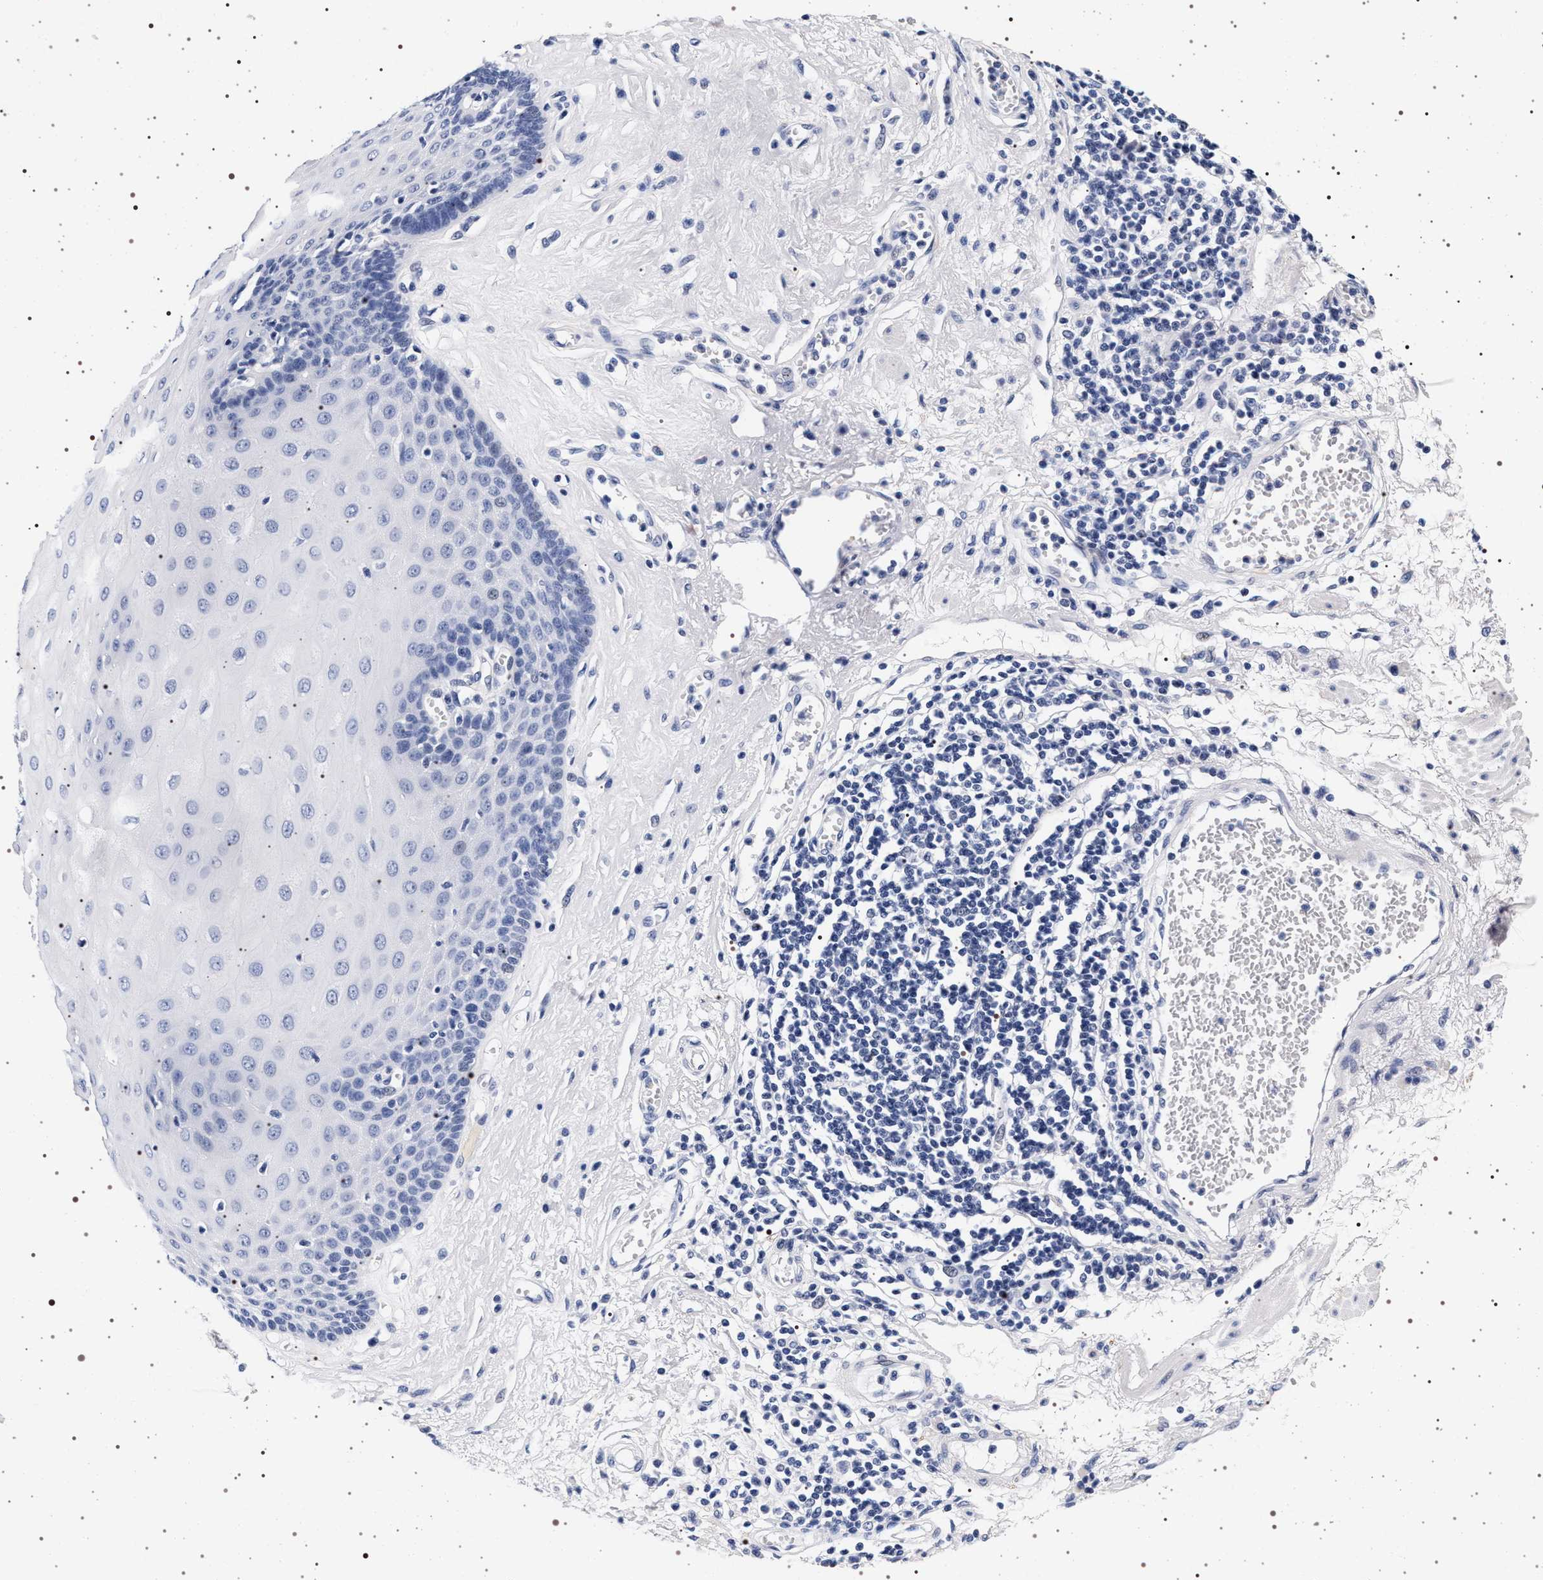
{"staining": {"intensity": "negative", "quantity": "none", "location": "none"}, "tissue": "esophagus", "cell_type": "Squamous epithelial cells", "image_type": "normal", "snomed": [{"axis": "morphology", "description": "Normal tissue, NOS"}, {"axis": "morphology", "description": "Squamous cell carcinoma, NOS"}, {"axis": "topography", "description": "Esophagus"}], "caption": "This is an IHC photomicrograph of normal human esophagus. There is no expression in squamous epithelial cells.", "gene": "SYN1", "patient": {"sex": "male", "age": 65}}